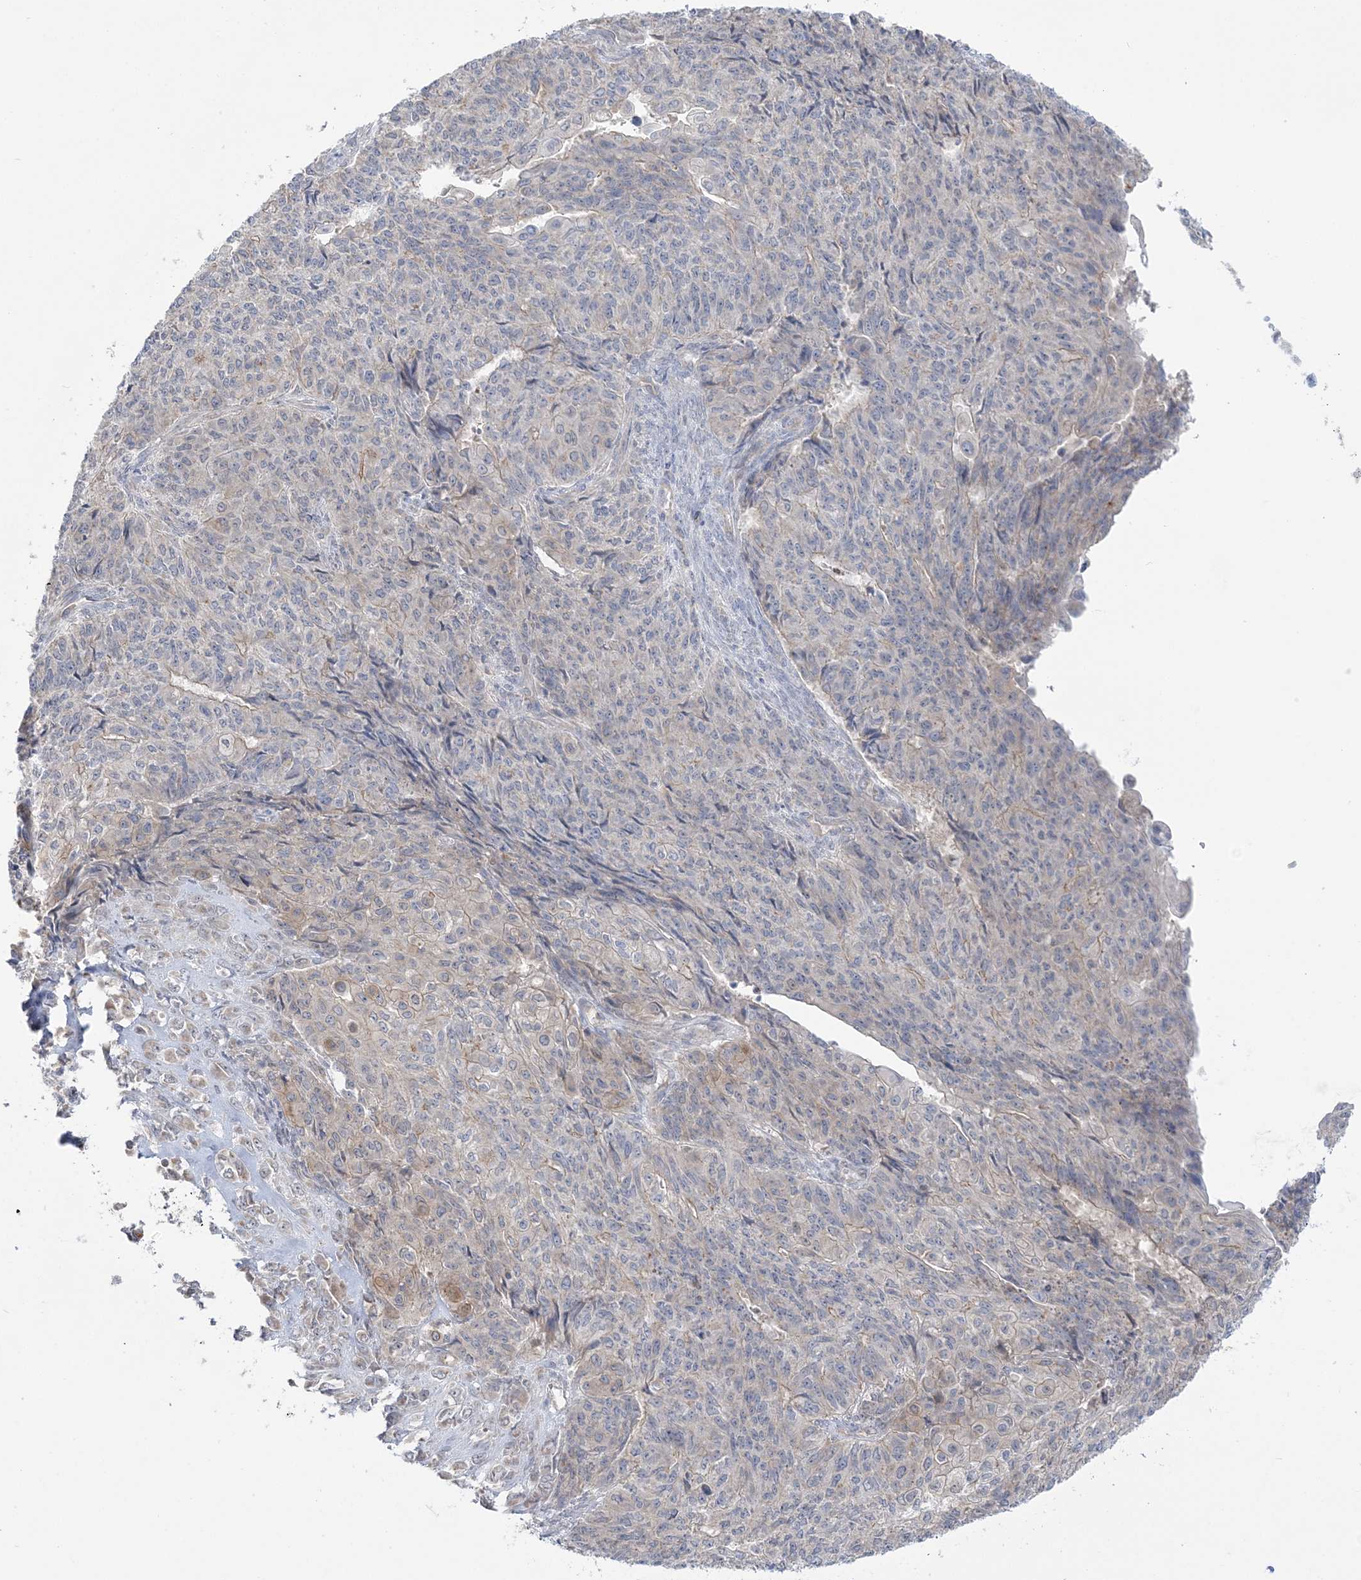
{"staining": {"intensity": "negative", "quantity": "none", "location": "none"}, "tissue": "endometrial cancer", "cell_type": "Tumor cells", "image_type": "cancer", "snomed": [{"axis": "morphology", "description": "Adenocarcinoma, NOS"}, {"axis": "topography", "description": "Endometrium"}], "caption": "Tumor cells show no significant protein positivity in adenocarcinoma (endometrial). Brightfield microscopy of immunohistochemistry stained with DAB (3,3'-diaminobenzidine) (brown) and hematoxylin (blue), captured at high magnification.", "gene": "MMADHC", "patient": {"sex": "female", "age": 32}}